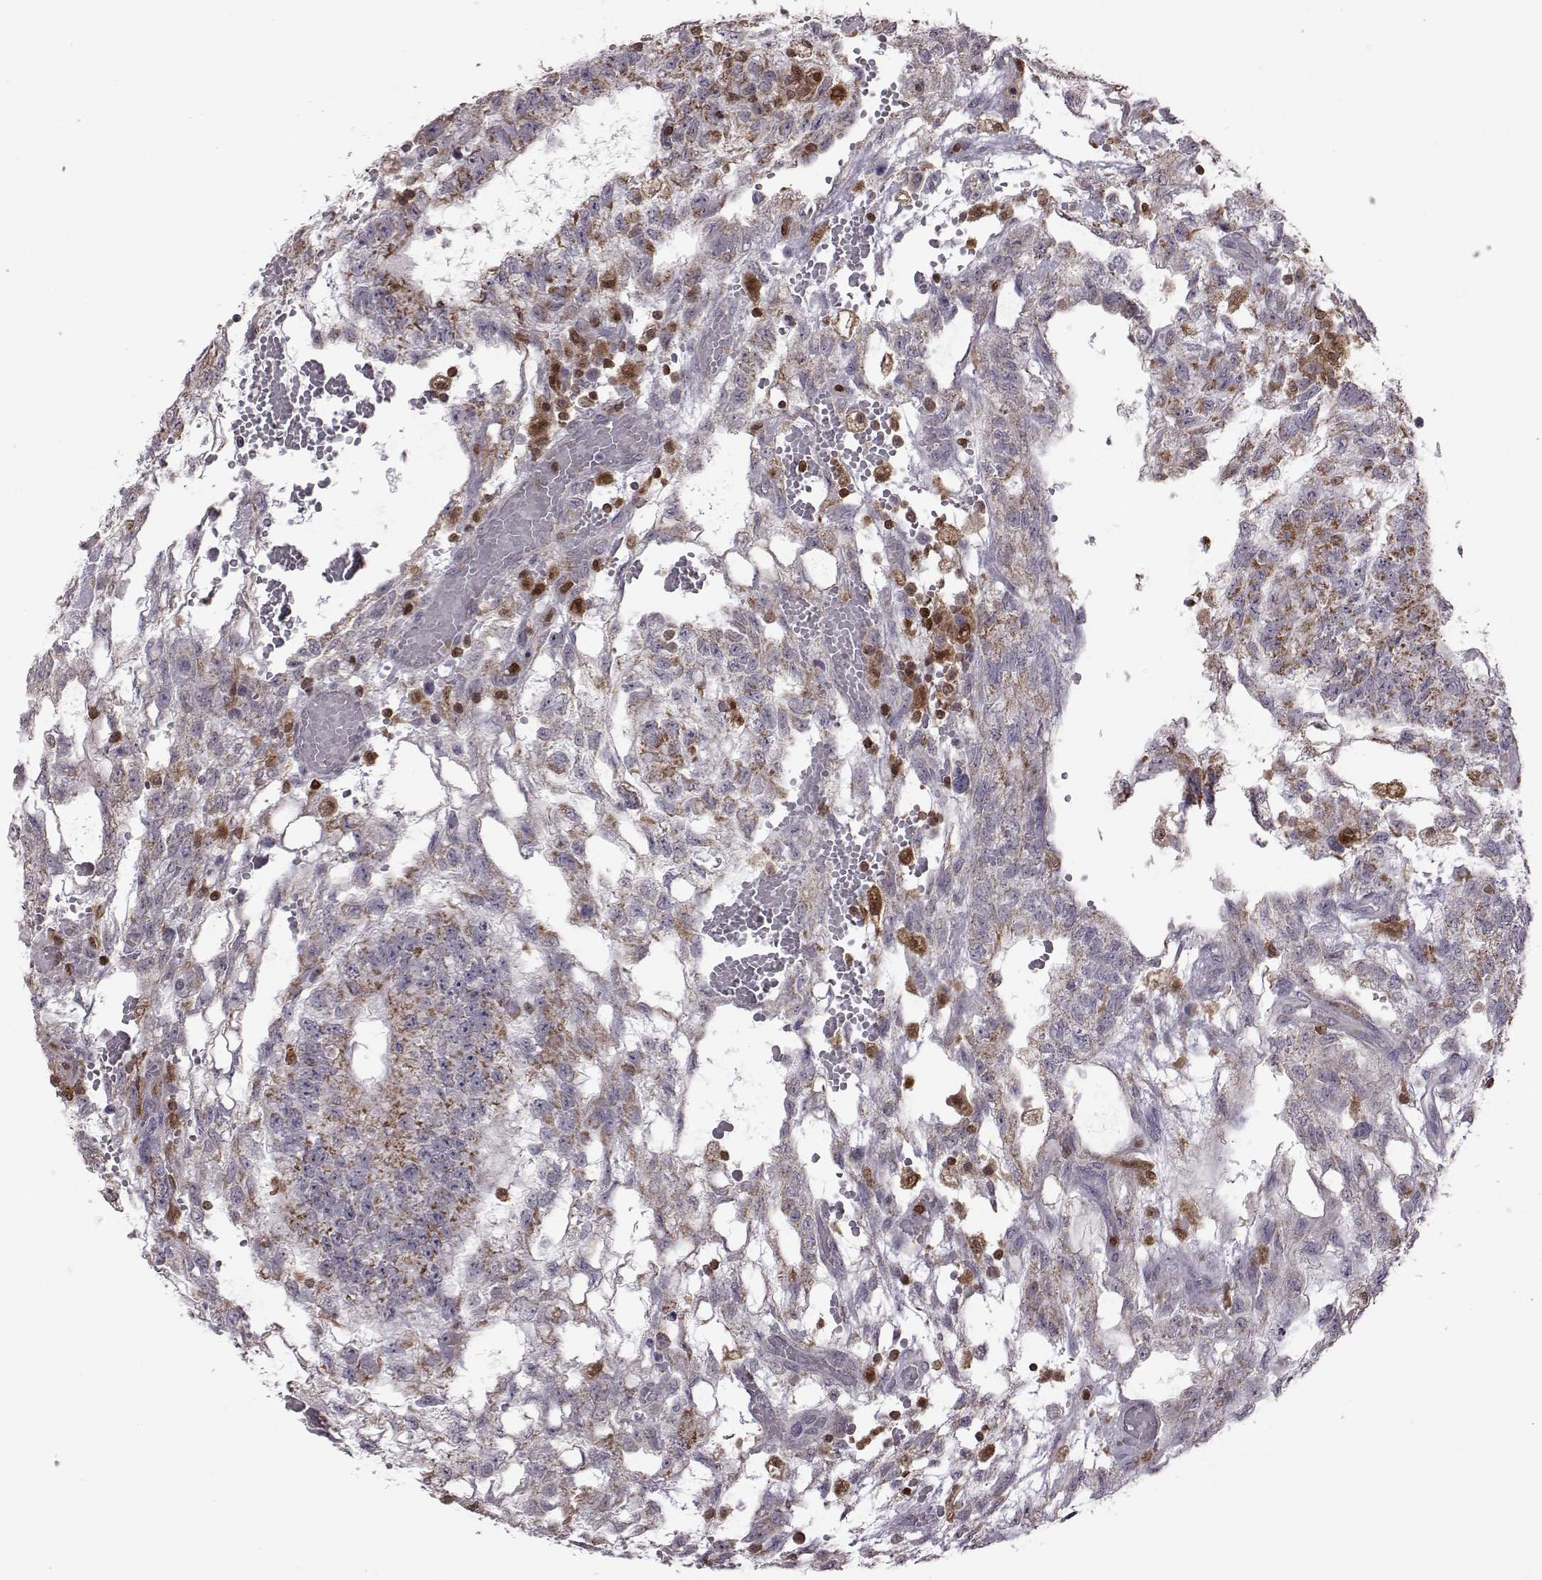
{"staining": {"intensity": "weak", "quantity": "<25%", "location": "cytoplasmic/membranous"}, "tissue": "testis cancer", "cell_type": "Tumor cells", "image_type": "cancer", "snomed": [{"axis": "morphology", "description": "Carcinoma, Embryonal, NOS"}, {"axis": "topography", "description": "Testis"}], "caption": "The IHC histopathology image has no significant positivity in tumor cells of embryonal carcinoma (testis) tissue.", "gene": "DOK2", "patient": {"sex": "male", "age": 32}}